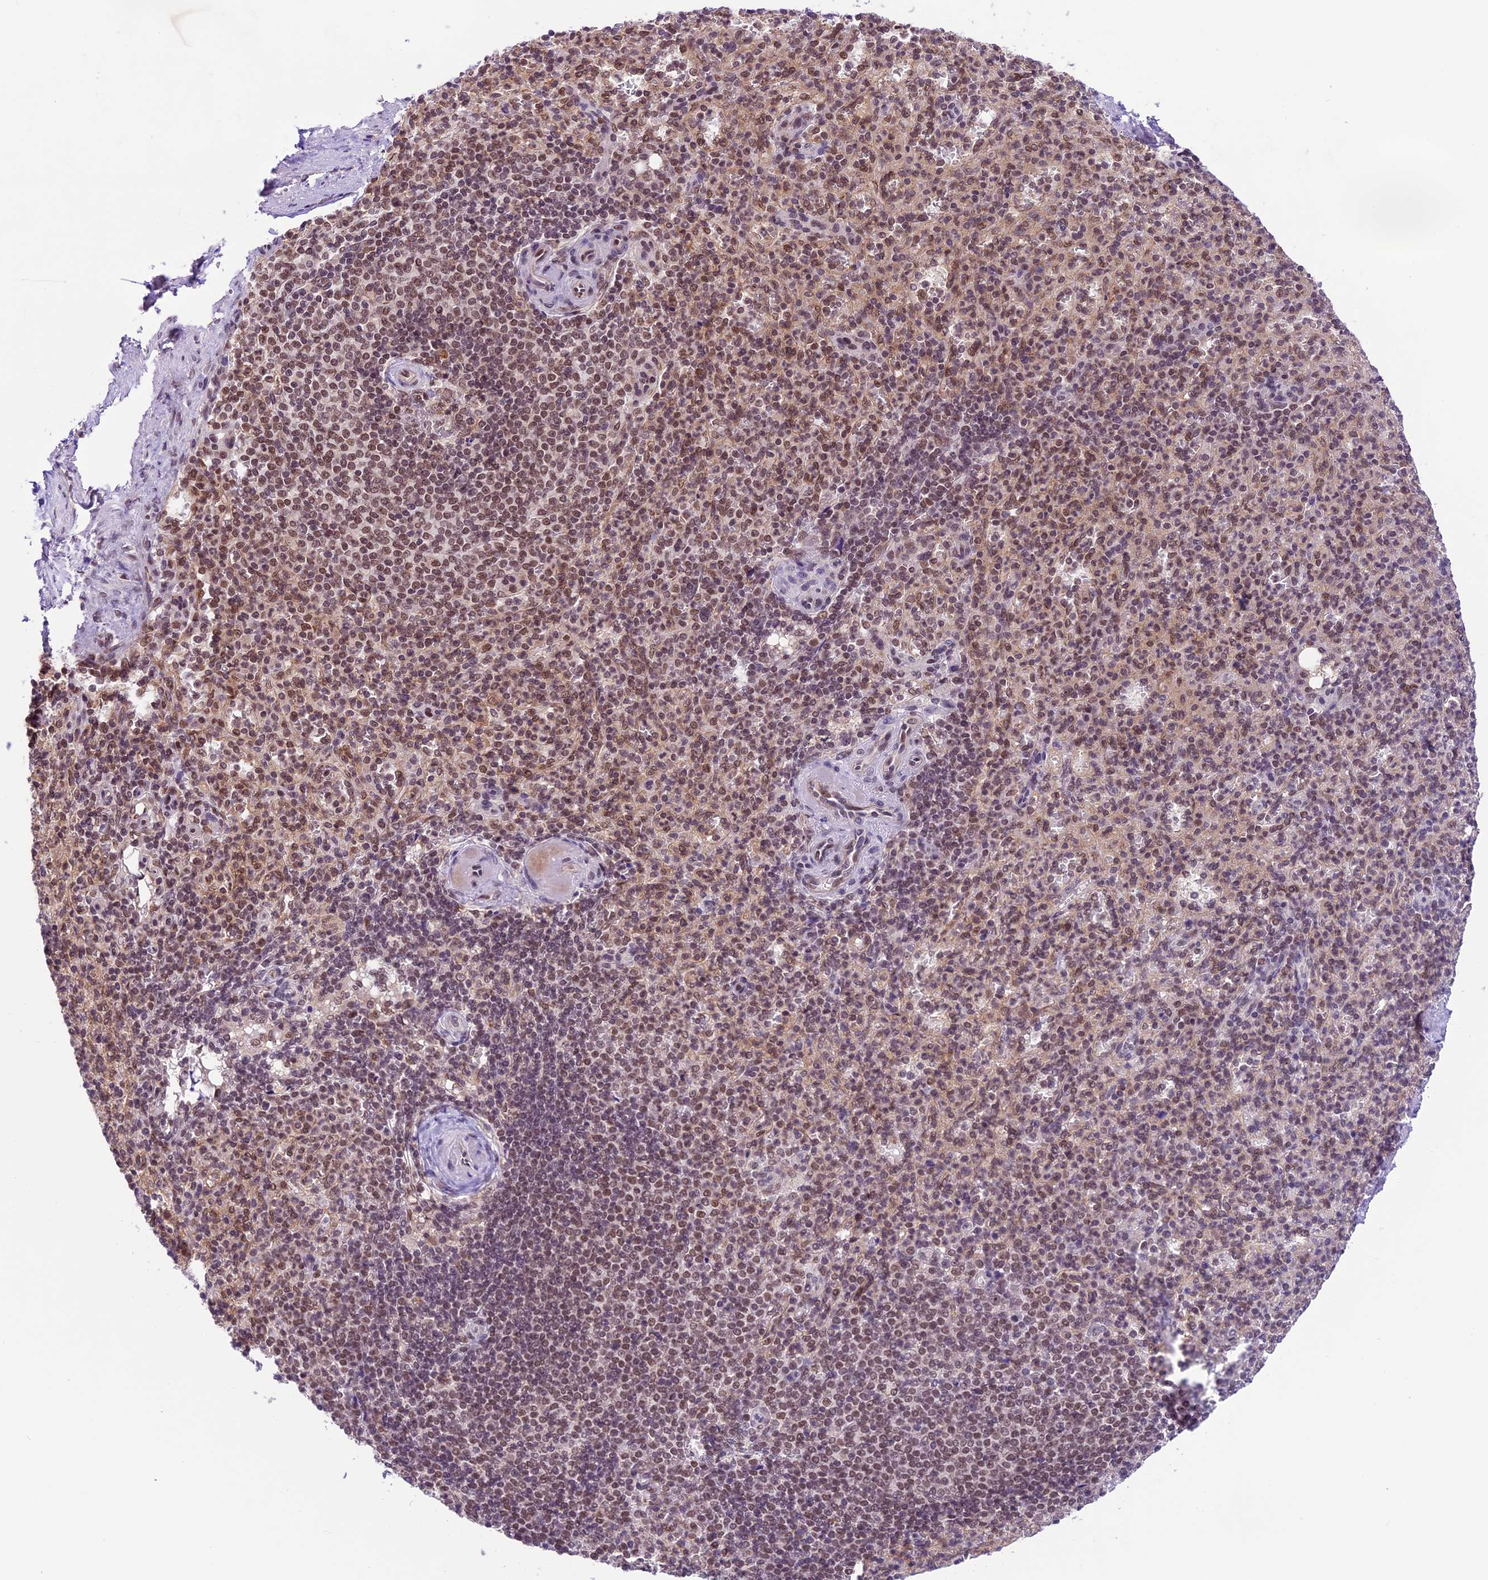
{"staining": {"intensity": "moderate", "quantity": "25%-75%", "location": "nuclear"}, "tissue": "spleen", "cell_type": "Cells in red pulp", "image_type": "normal", "snomed": [{"axis": "morphology", "description": "Normal tissue, NOS"}, {"axis": "topography", "description": "Spleen"}], "caption": "DAB immunohistochemical staining of unremarkable human spleen reveals moderate nuclear protein staining in about 25%-75% of cells in red pulp.", "gene": "SHKBP1", "patient": {"sex": "female", "age": 74}}